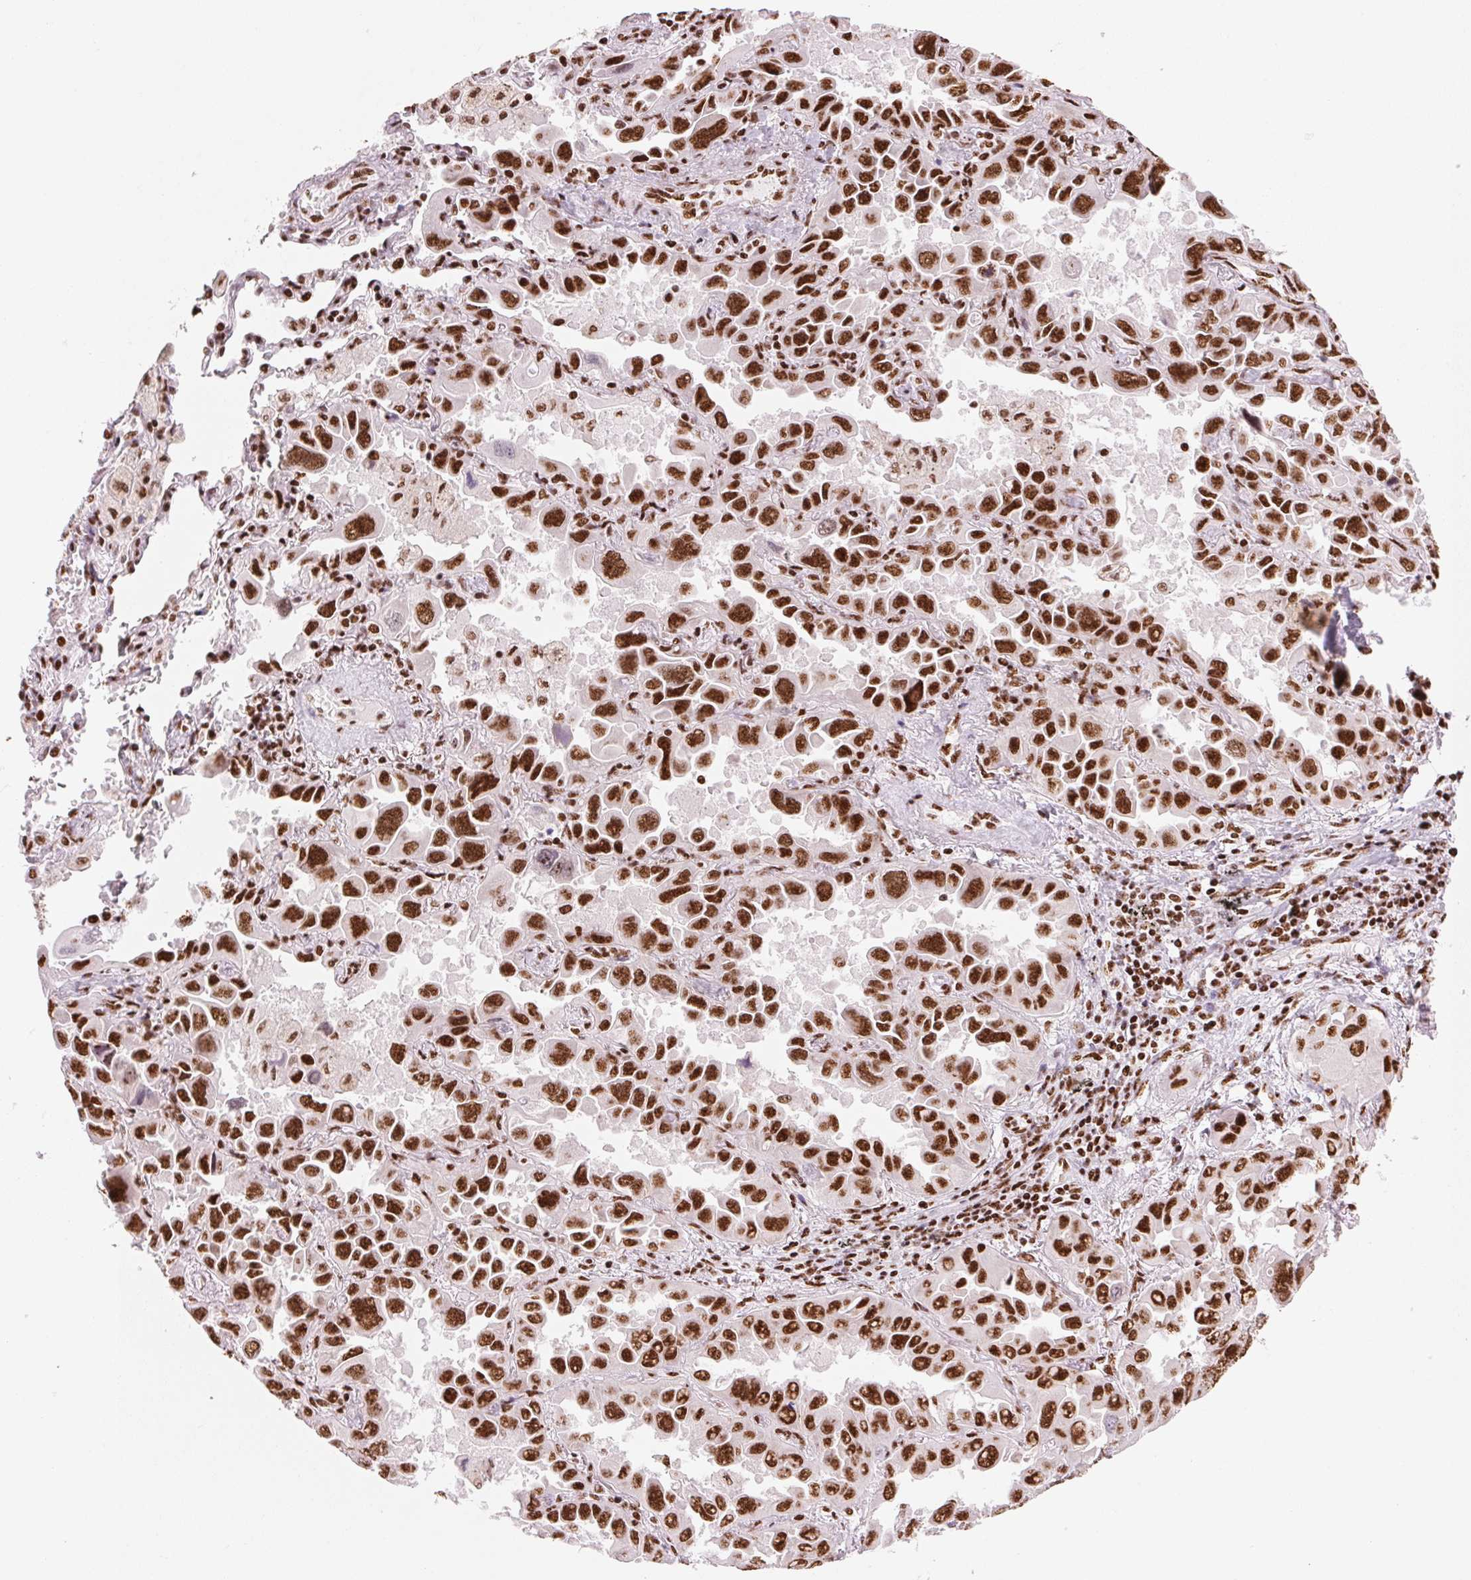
{"staining": {"intensity": "strong", "quantity": ">75%", "location": "nuclear"}, "tissue": "lung cancer", "cell_type": "Tumor cells", "image_type": "cancer", "snomed": [{"axis": "morphology", "description": "Adenocarcinoma, NOS"}, {"axis": "topography", "description": "Lung"}], "caption": "This photomicrograph reveals IHC staining of adenocarcinoma (lung), with high strong nuclear positivity in about >75% of tumor cells.", "gene": "NXF1", "patient": {"sex": "male", "age": 64}}